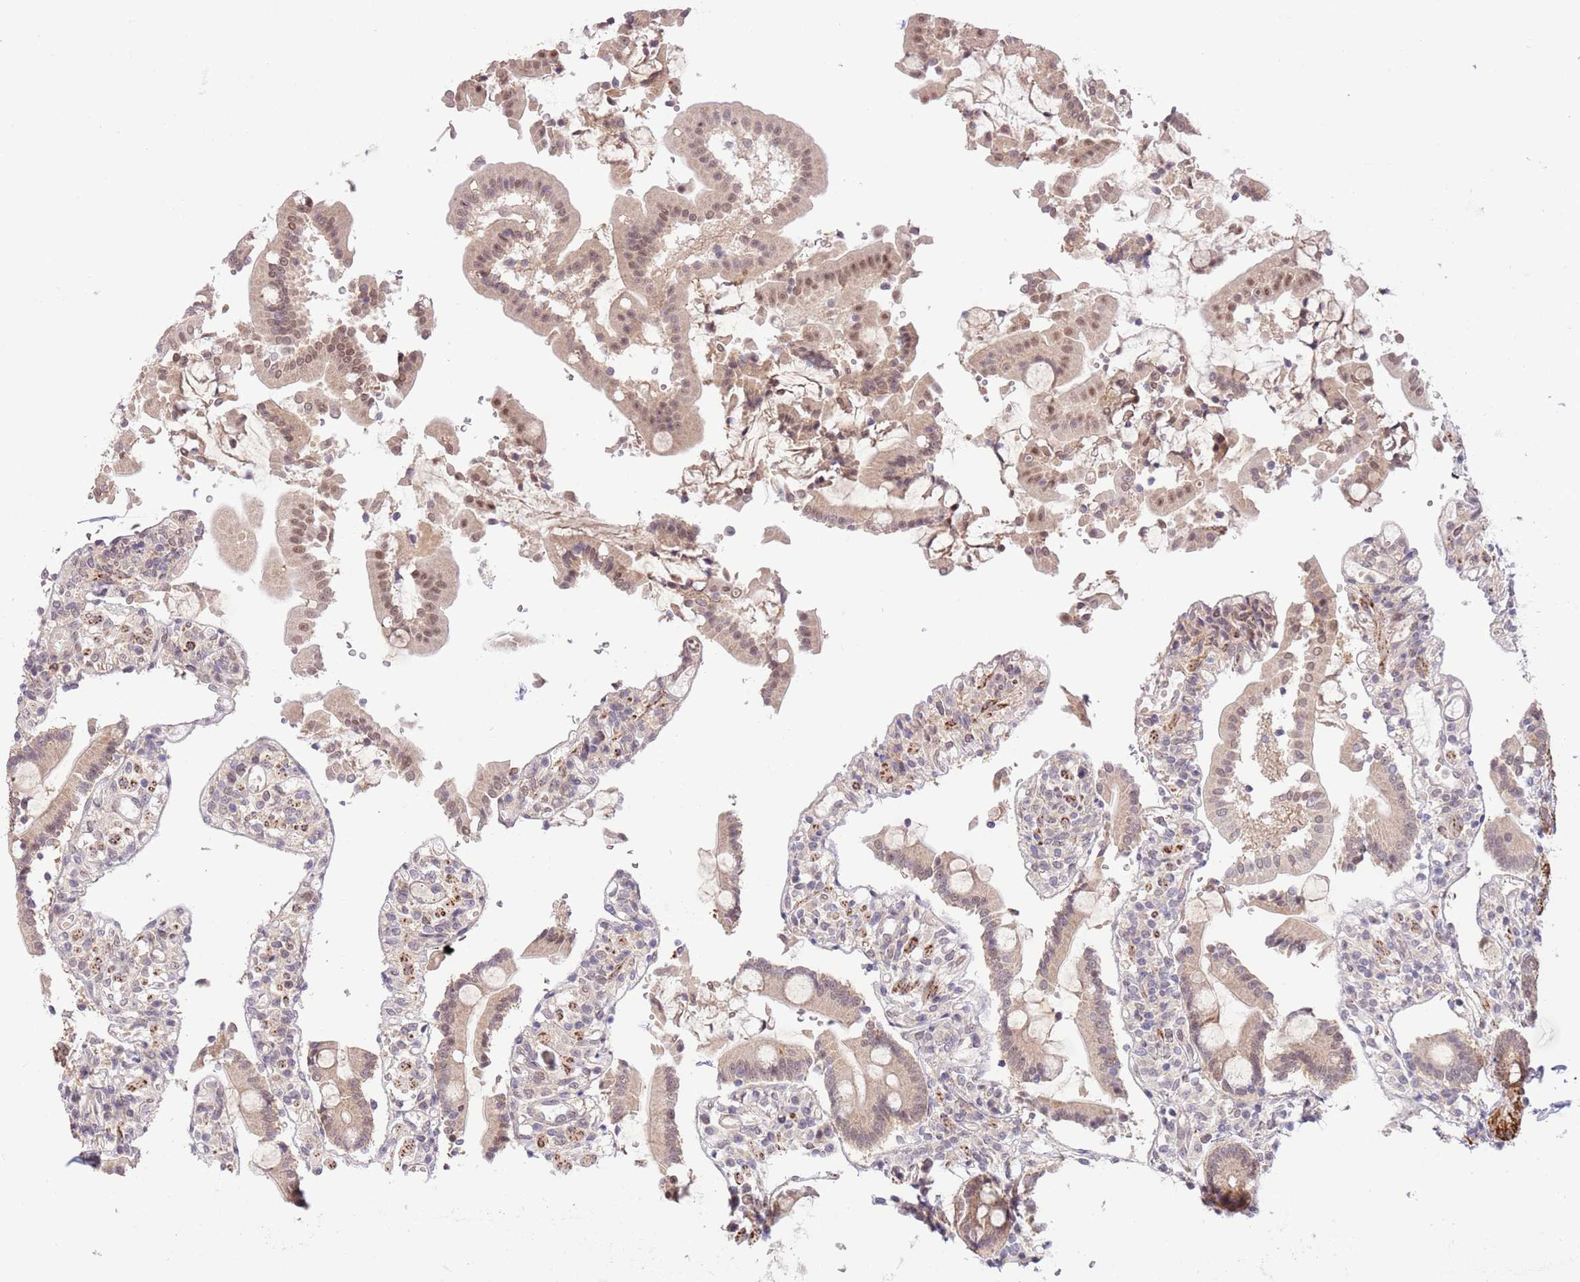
{"staining": {"intensity": "strong", "quantity": "<25%", "location": "cytoplasmic/membranous,nuclear"}, "tissue": "duodenum", "cell_type": "Glandular cells", "image_type": "normal", "snomed": [{"axis": "morphology", "description": "Normal tissue, NOS"}, {"axis": "topography", "description": "Duodenum"}], "caption": "Glandular cells show strong cytoplasmic/membranous,nuclear positivity in approximately <25% of cells in unremarkable duodenum. (DAB IHC with brightfield microscopy, high magnification).", "gene": "CHD1", "patient": {"sex": "male", "age": 55}}